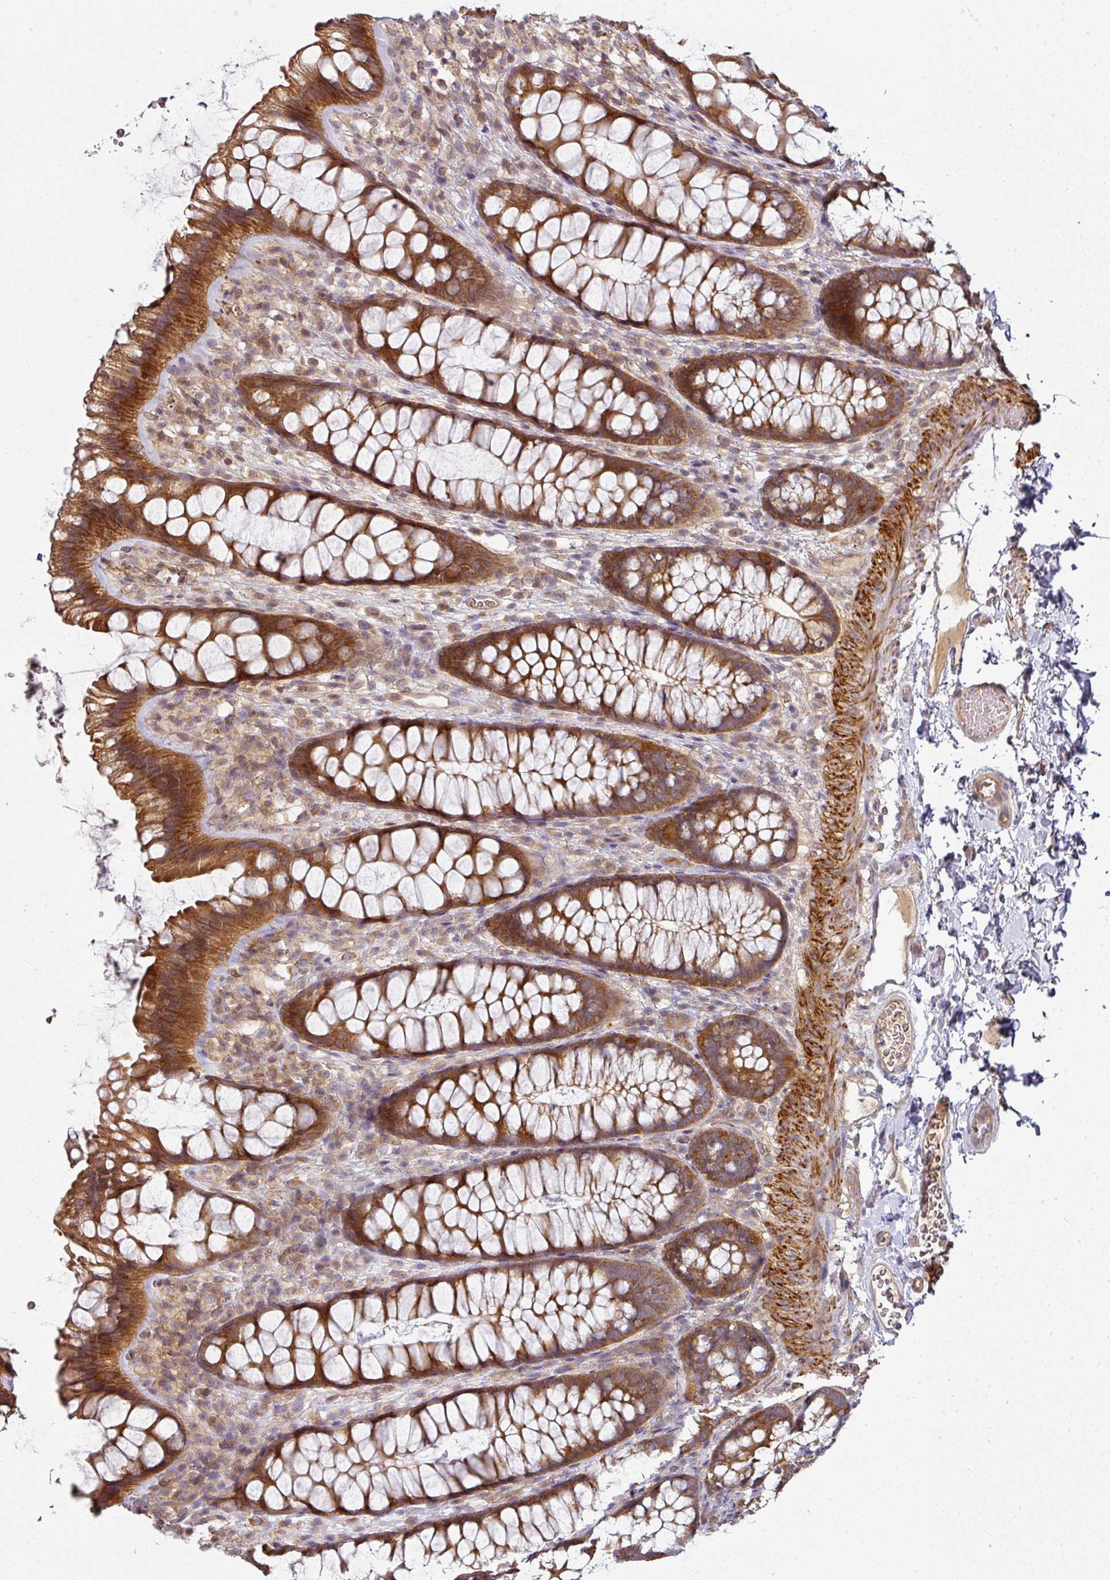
{"staining": {"intensity": "weak", "quantity": ">75%", "location": "cytoplasmic/membranous"}, "tissue": "colon", "cell_type": "Endothelial cells", "image_type": "normal", "snomed": [{"axis": "morphology", "description": "Normal tissue, NOS"}, {"axis": "topography", "description": "Colon"}], "caption": "Colon stained with DAB IHC shows low levels of weak cytoplasmic/membranous expression in about >75% of endothelial cells.", "gene": "MAP2K2", "patient": {"sex": "male", "age": 46}}